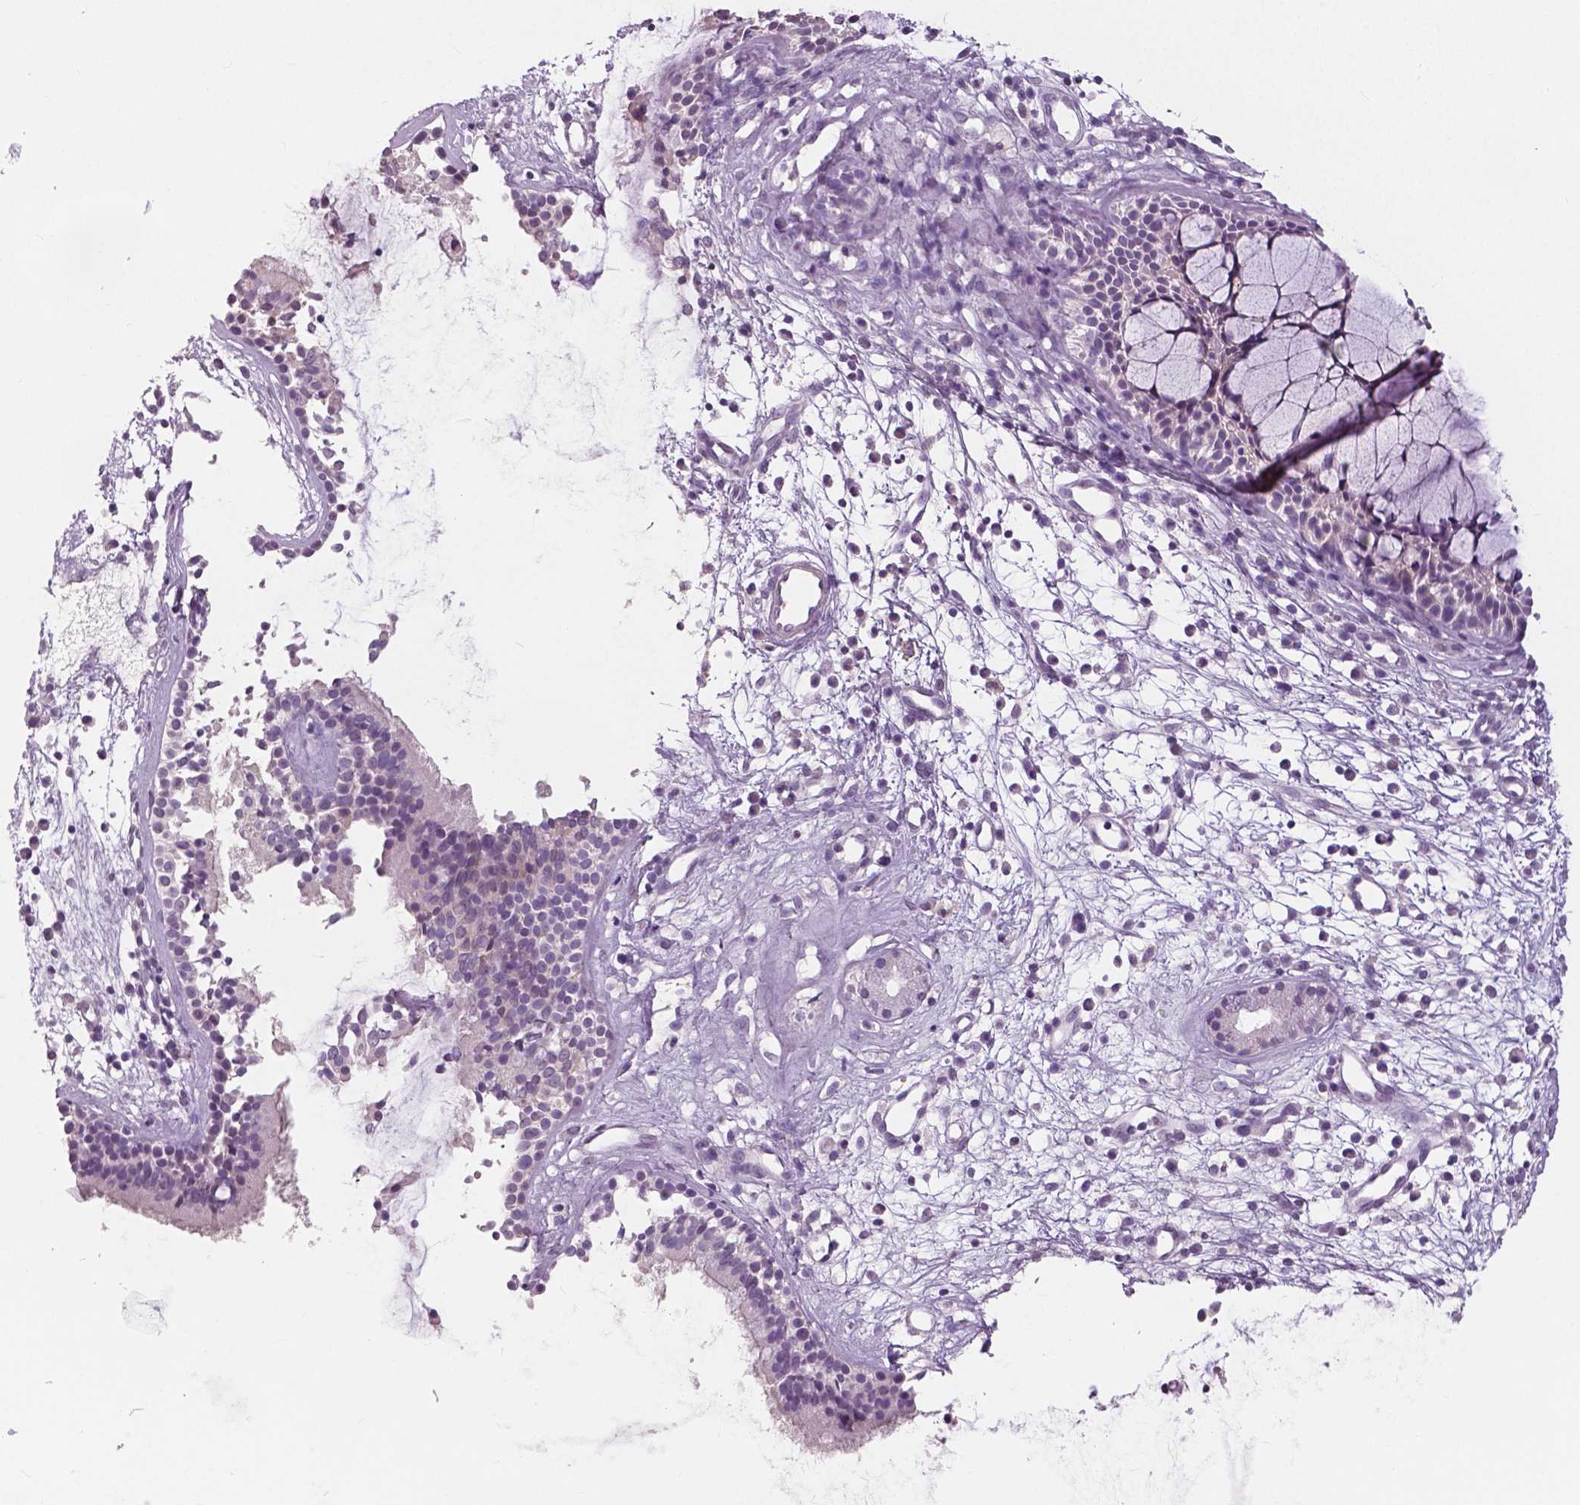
{"staining": {"intensity": "negative", "quantity": "none", "location": "none"}, "tissue": "nasopharynx", "cell_type": "Respiratory epithelial cells", "image_type": "normal", "snomed": [{"axis": "morphology", "description": "Normal tissue, NOS"}, {"axis": "topography", "description": "Nasopharynx"}], "caption": "Respiratory epithelial cells show no significant protein staining in normal nasopharynx. (DAB IHC visualized using brightfield microscopy, high magnification).", "gene": "NECAB1", "patient": {"sex": "male", "age": 77}}